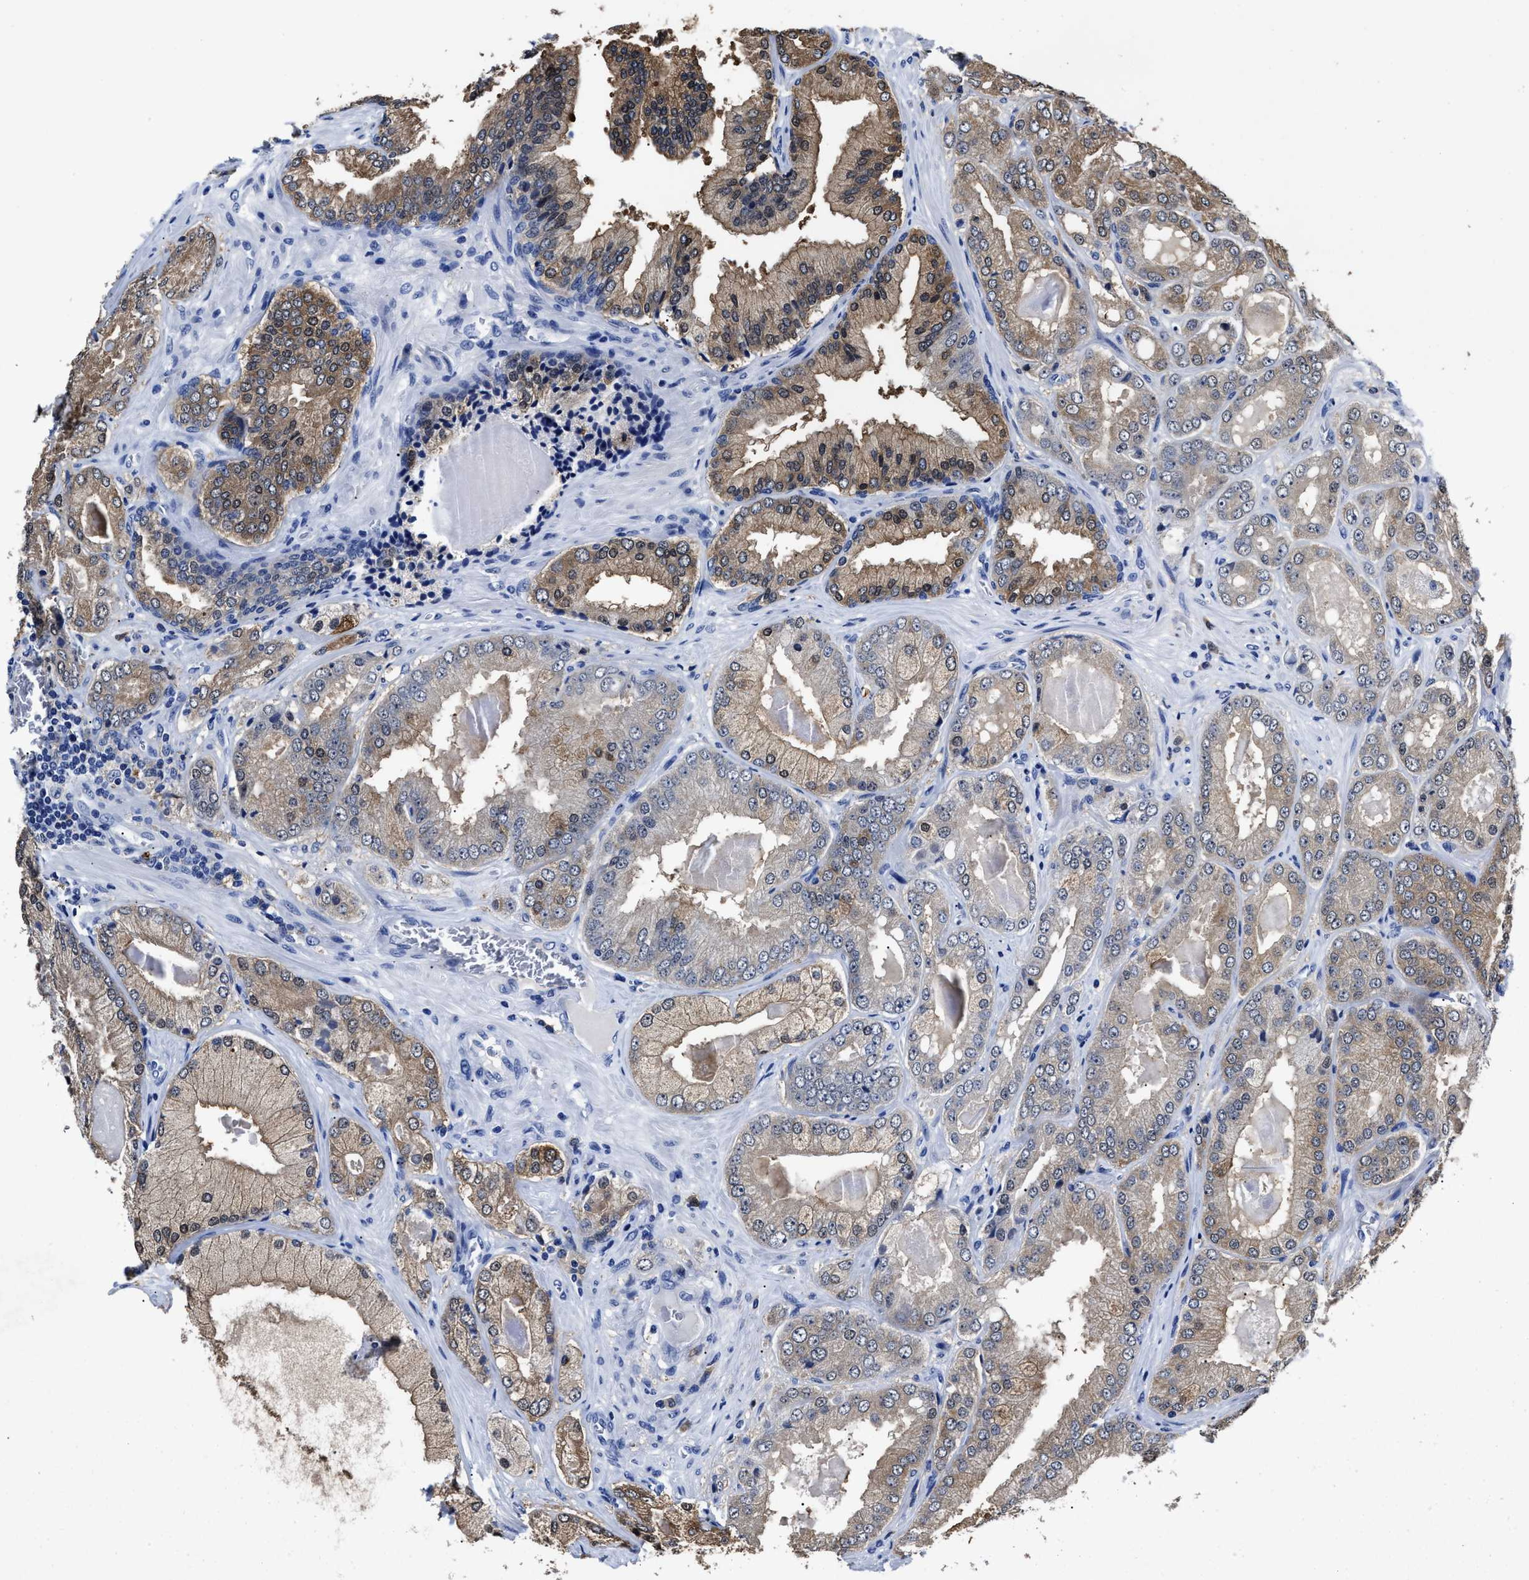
{"staining": {"intensity": "moderate", "quantity": "<25%", "location": "cytoplasmic/membranous"}, "tissue": "prostate cancer", "cell_type": "Tumor cells", "image_type": "cancer", "snomed": [{"axis": "morphology", "description": "Adenocarcinoma, Low grade"}, {"axis": "topography", "description": "Prostate"}], "caption": "A micrograph showing moderate cytoplasmic/membranous staining in approximately <25% of tumor cells in prostate cancer (adenocarcinoma (low-grade)), as visualized by brown immunohistochemical staining.", "gene": "PRPF4B", "patient": {"sex": "male", "age": 65}}